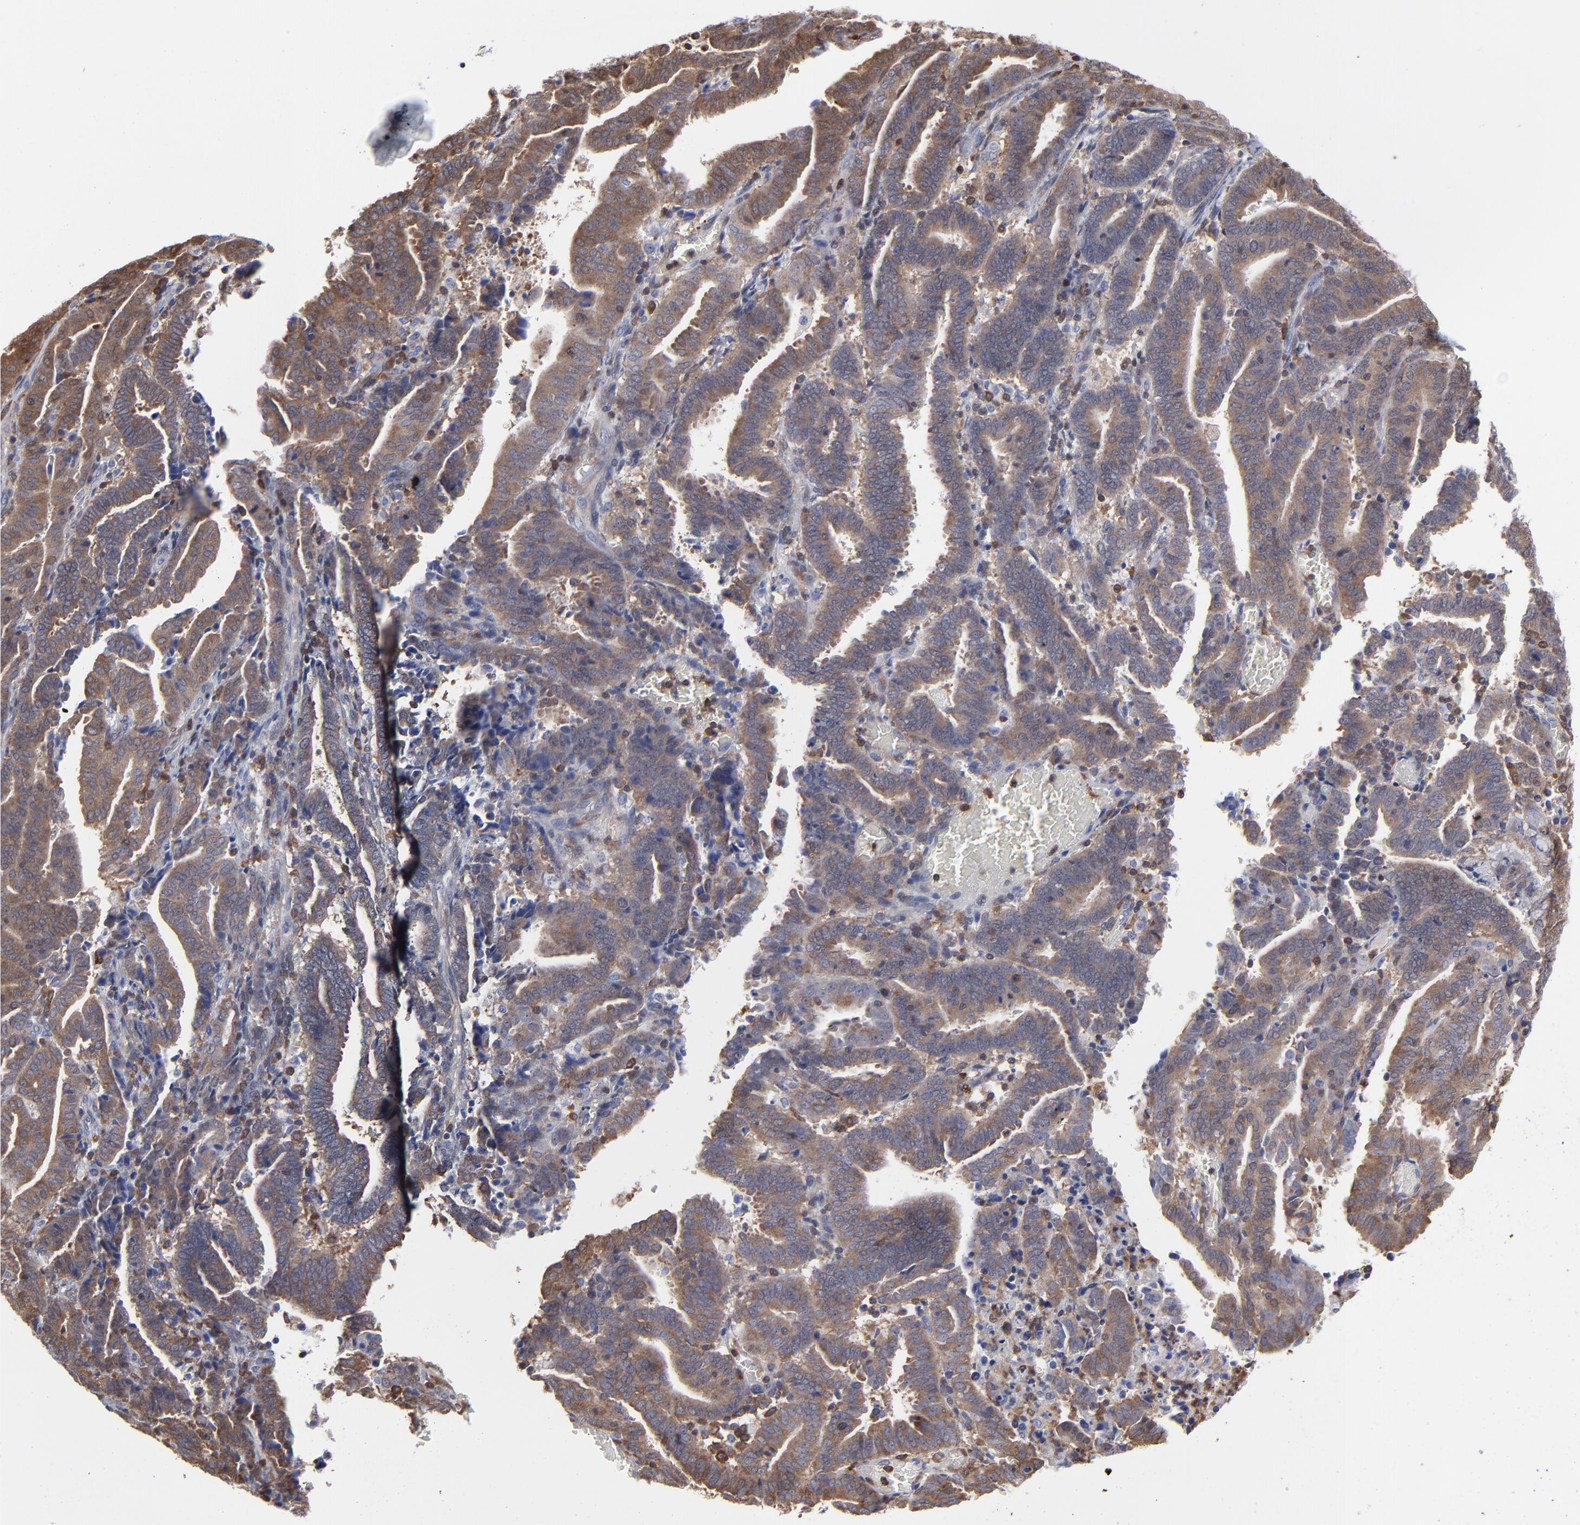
{"staining": {"intensity": "moderate", "quantity": ">75%", "location": "cytoplasmic/membranous"}, "tissue": "endometrial cancer", "cell_type": "Tumor cells", "image_type": "cancer", "snomed": [{"axis": "morphology", "description": "Adenocarcinoma, NOS"}, {"axis": "topography", "description": "Uterus"}], "caption": "Protein expression analysis of endometrial cancer exhibits moderate cytoplasmic/membranous positivity in approximately >75% of tumor cells.", "gene": "MAP2K1", "patient": {"sex": "female", "age": 83}}